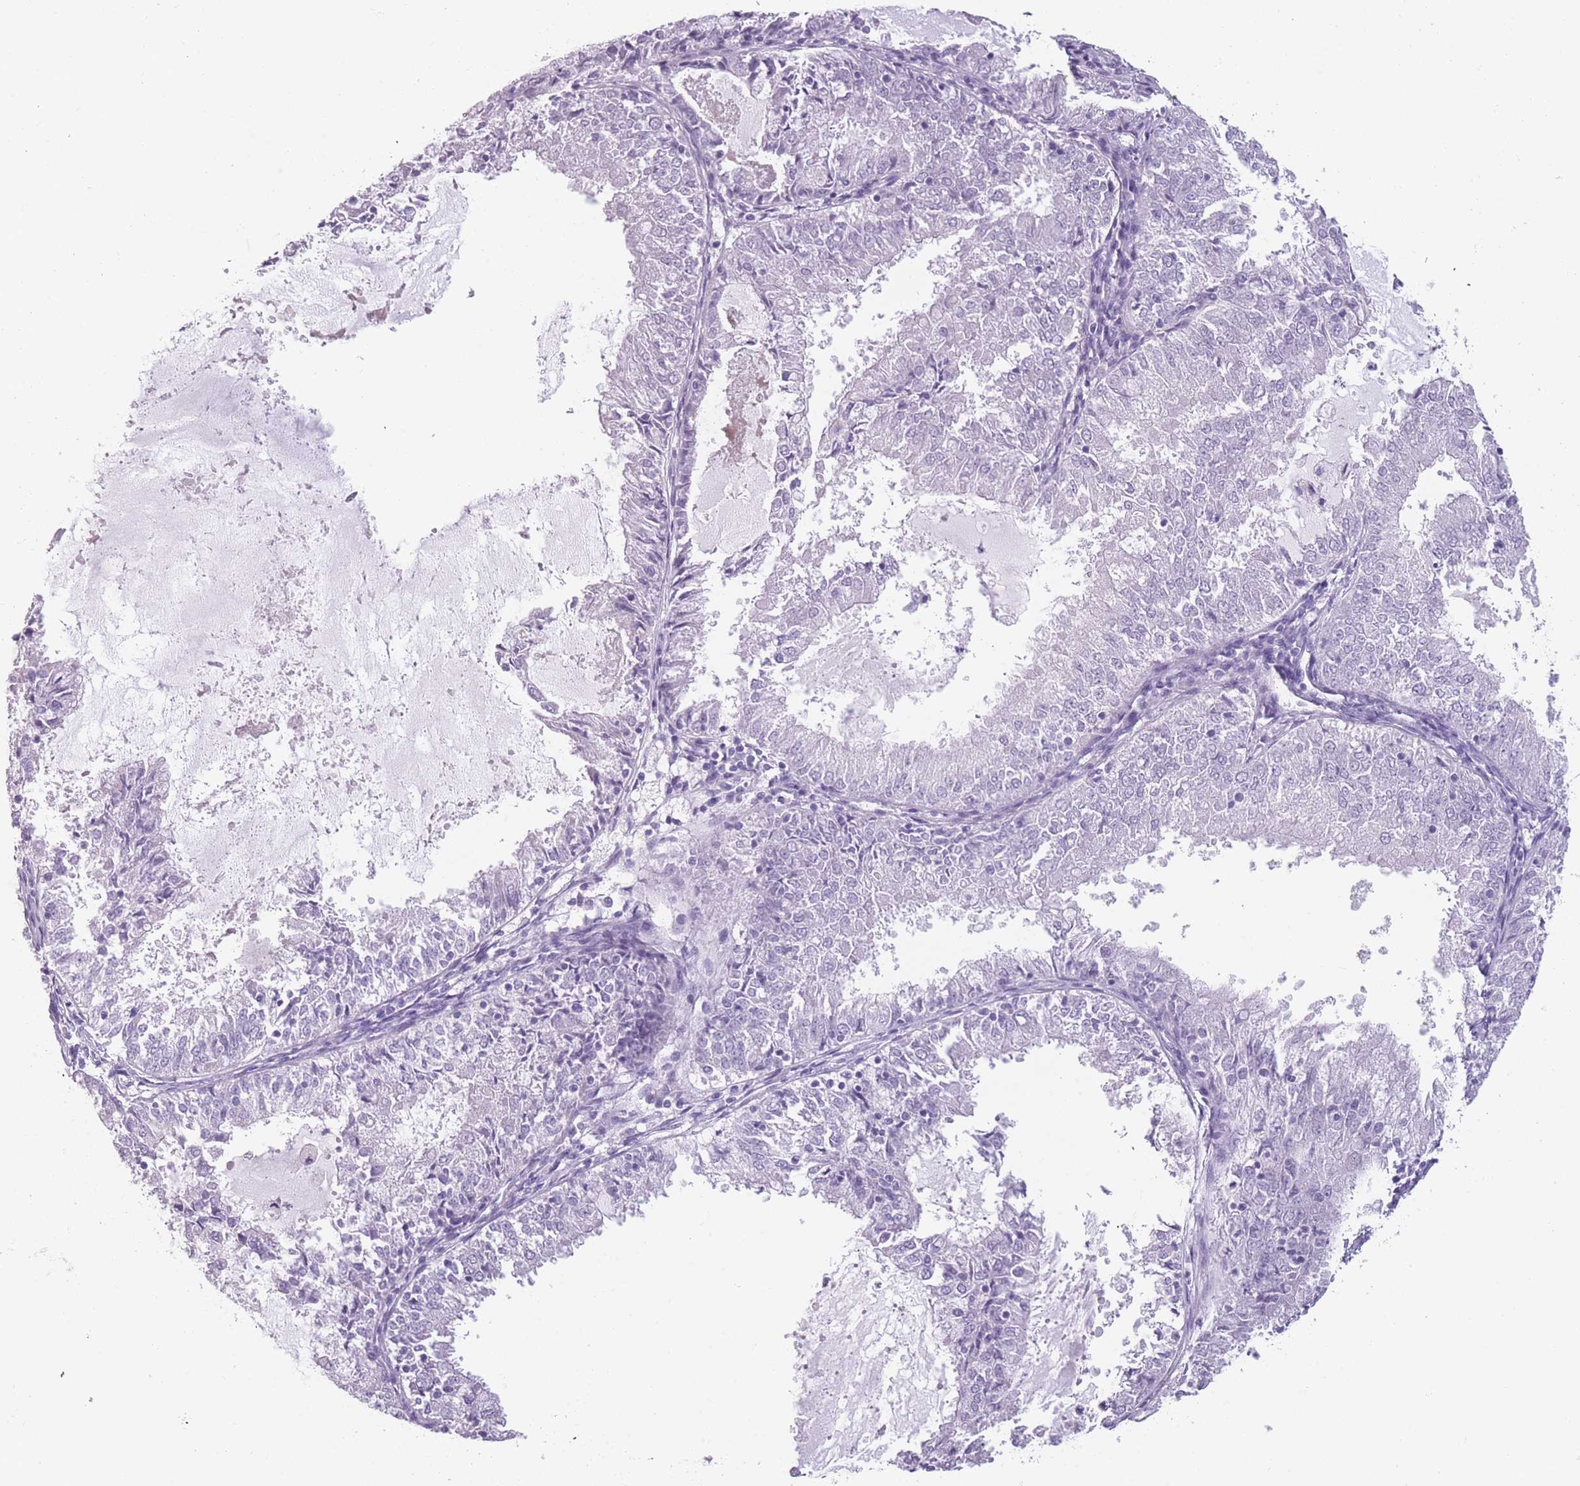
{"staining": {"intensity": "negative", "quantity": "none", "location": "none"}, "tissue": "endometrial cancer", "cell_type": "Tumor cells", "image_type": "cancer", "snomed": [{"axis": "morphology", "description": "Adenocarcinoma, NOS"}, {"axis": "topography", "description": "Endometrium"}], "caption": "This image is of adenocarcinoma (endometrial) stained with immunohistochemistry (IHC) to label a protein in brown with the nuclei are counter-stained blue. There is no staining in tumor cells.", "gene": "PPFIA3", "patient": {"sex": "female", "age": 57}}